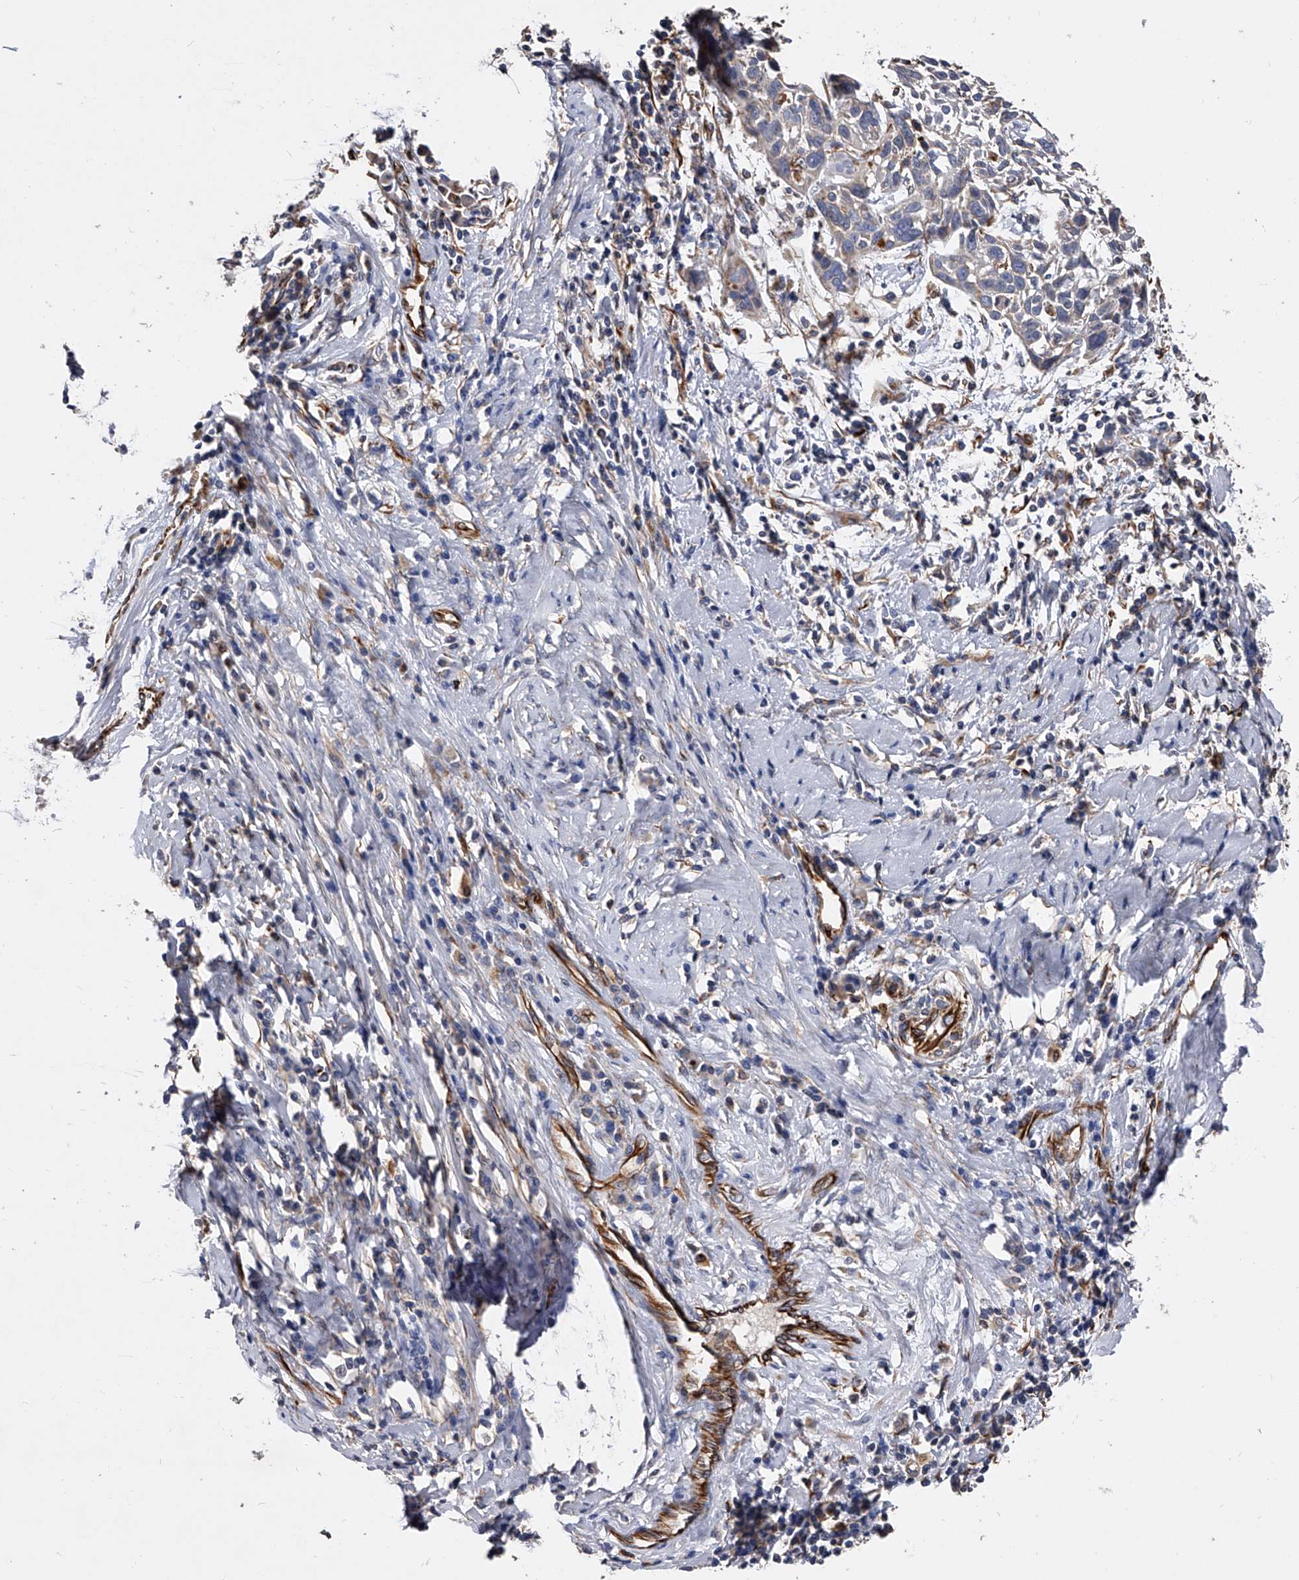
{"staining": {"intensity": "negative", "quantity": "none", "location": "none"}, "tissue": "cervical cancer", "cell_type": "Tumor cells", "image_type": "cancer", "snomed": [{"axis": "morphology", "description": "Squamous cell carcinoma, NOS"}, {"axis": "topography", "description": "Cervix"}], "caption": "Cervical cancer was stained to show a protein in brown. There is no significant positivity in tumor cells.", "gene": "EFCAB7", "patient": {"sex": "female", "age": 51}}